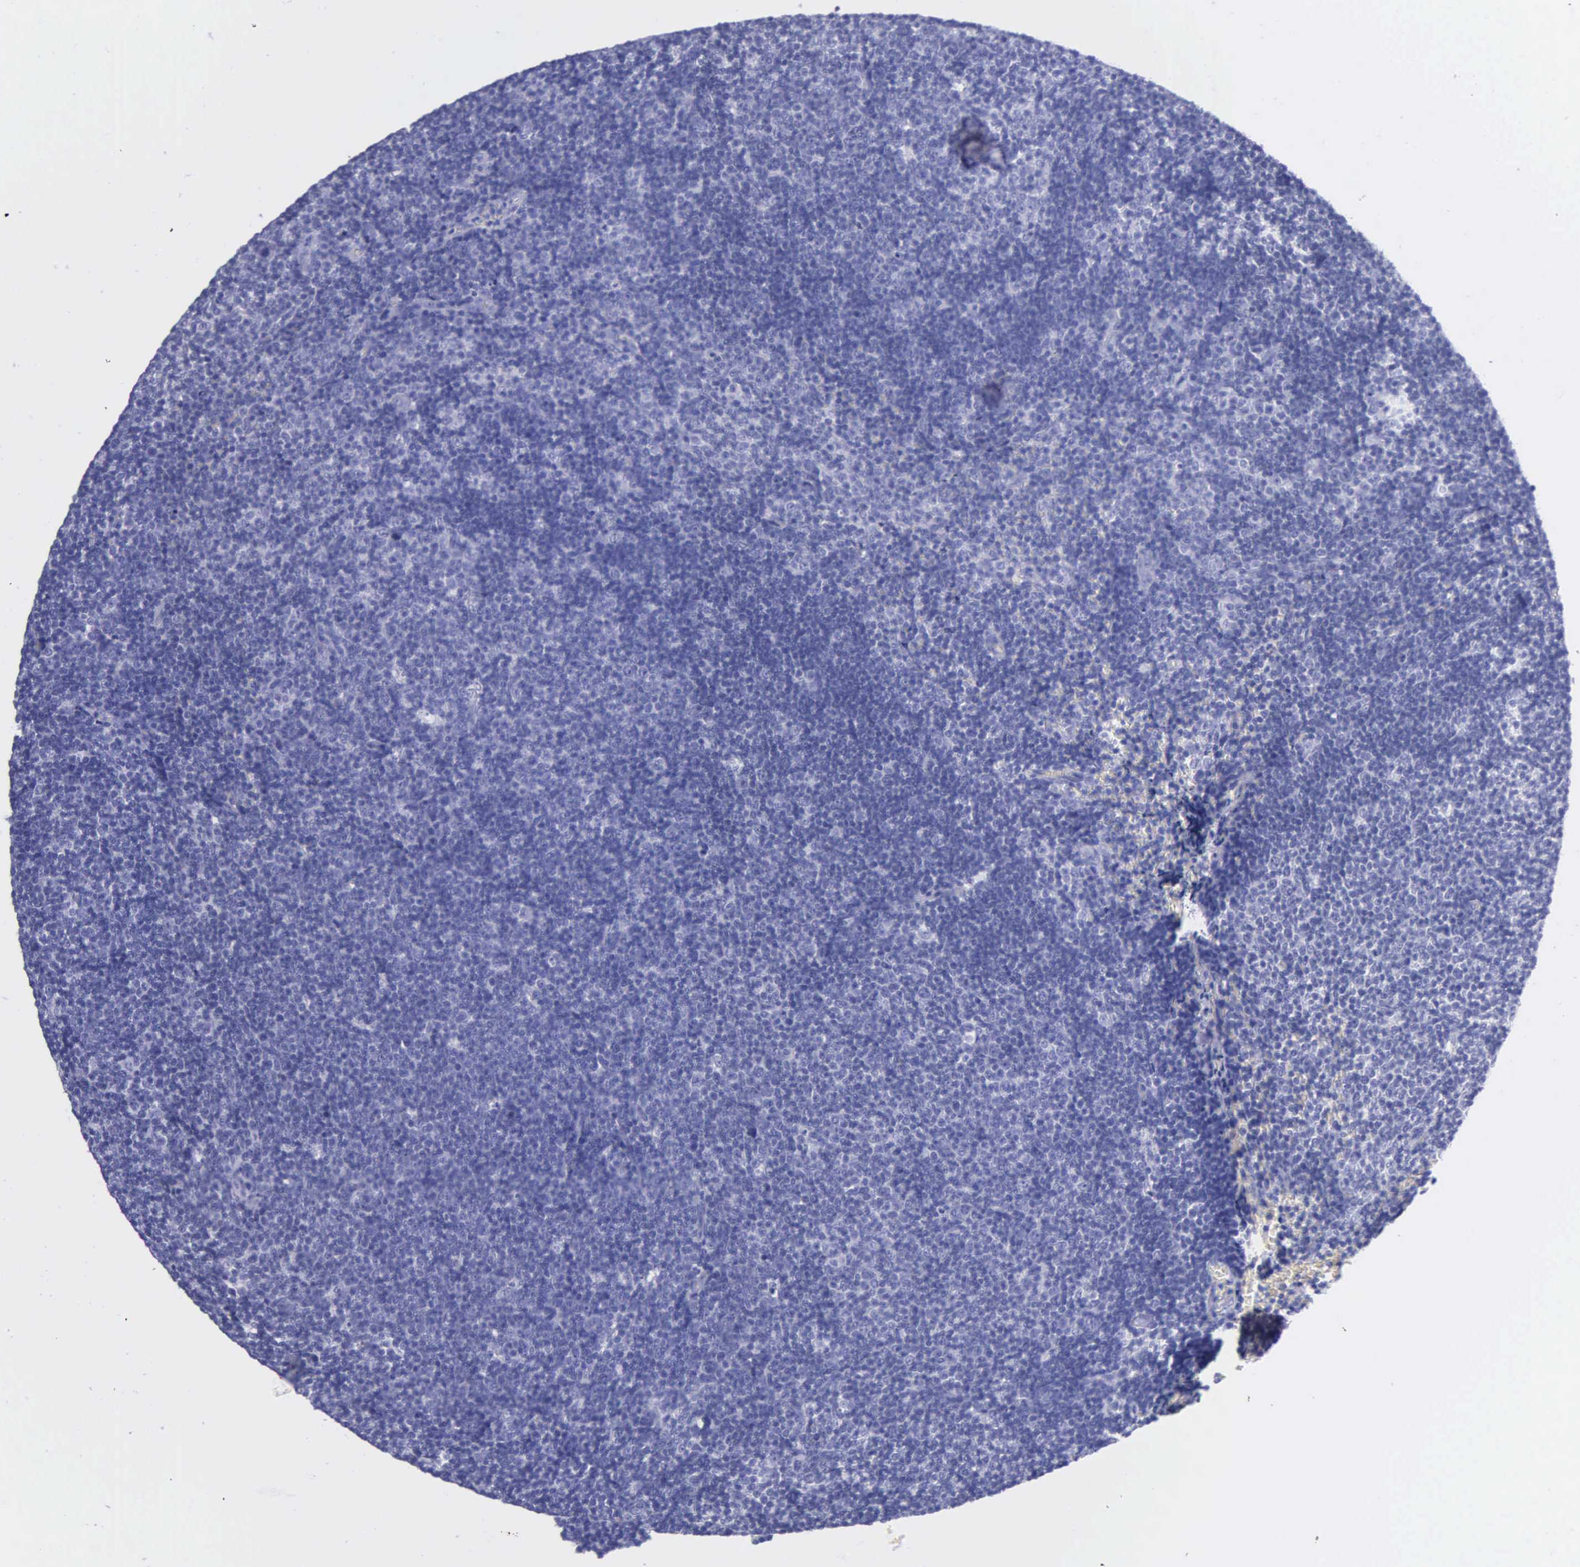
{"staining": {"intensity": "negative", "quantity": "none", "location": "none"}, "tissue": "lymphoma", "cell_type": "Tumor cells", "image_type": "cancer", "snomed": [{"axis": "morphology", "description": "Malignant lymphoma, non-Hodgkin's type, Low grade"}, {"axis": "topography", "description": "Lymph node"}], "caption": "Lymphoma was stained to show a protein in brown. There is no significant positivity in tumor cells. (Brightfield microscopy of DAB (3,3'-diaminobenzidine) immunohistochemistry (IHC) at high magnification).", "gene": "KLK3", "patient": {"sex": "male", "age": 49}}